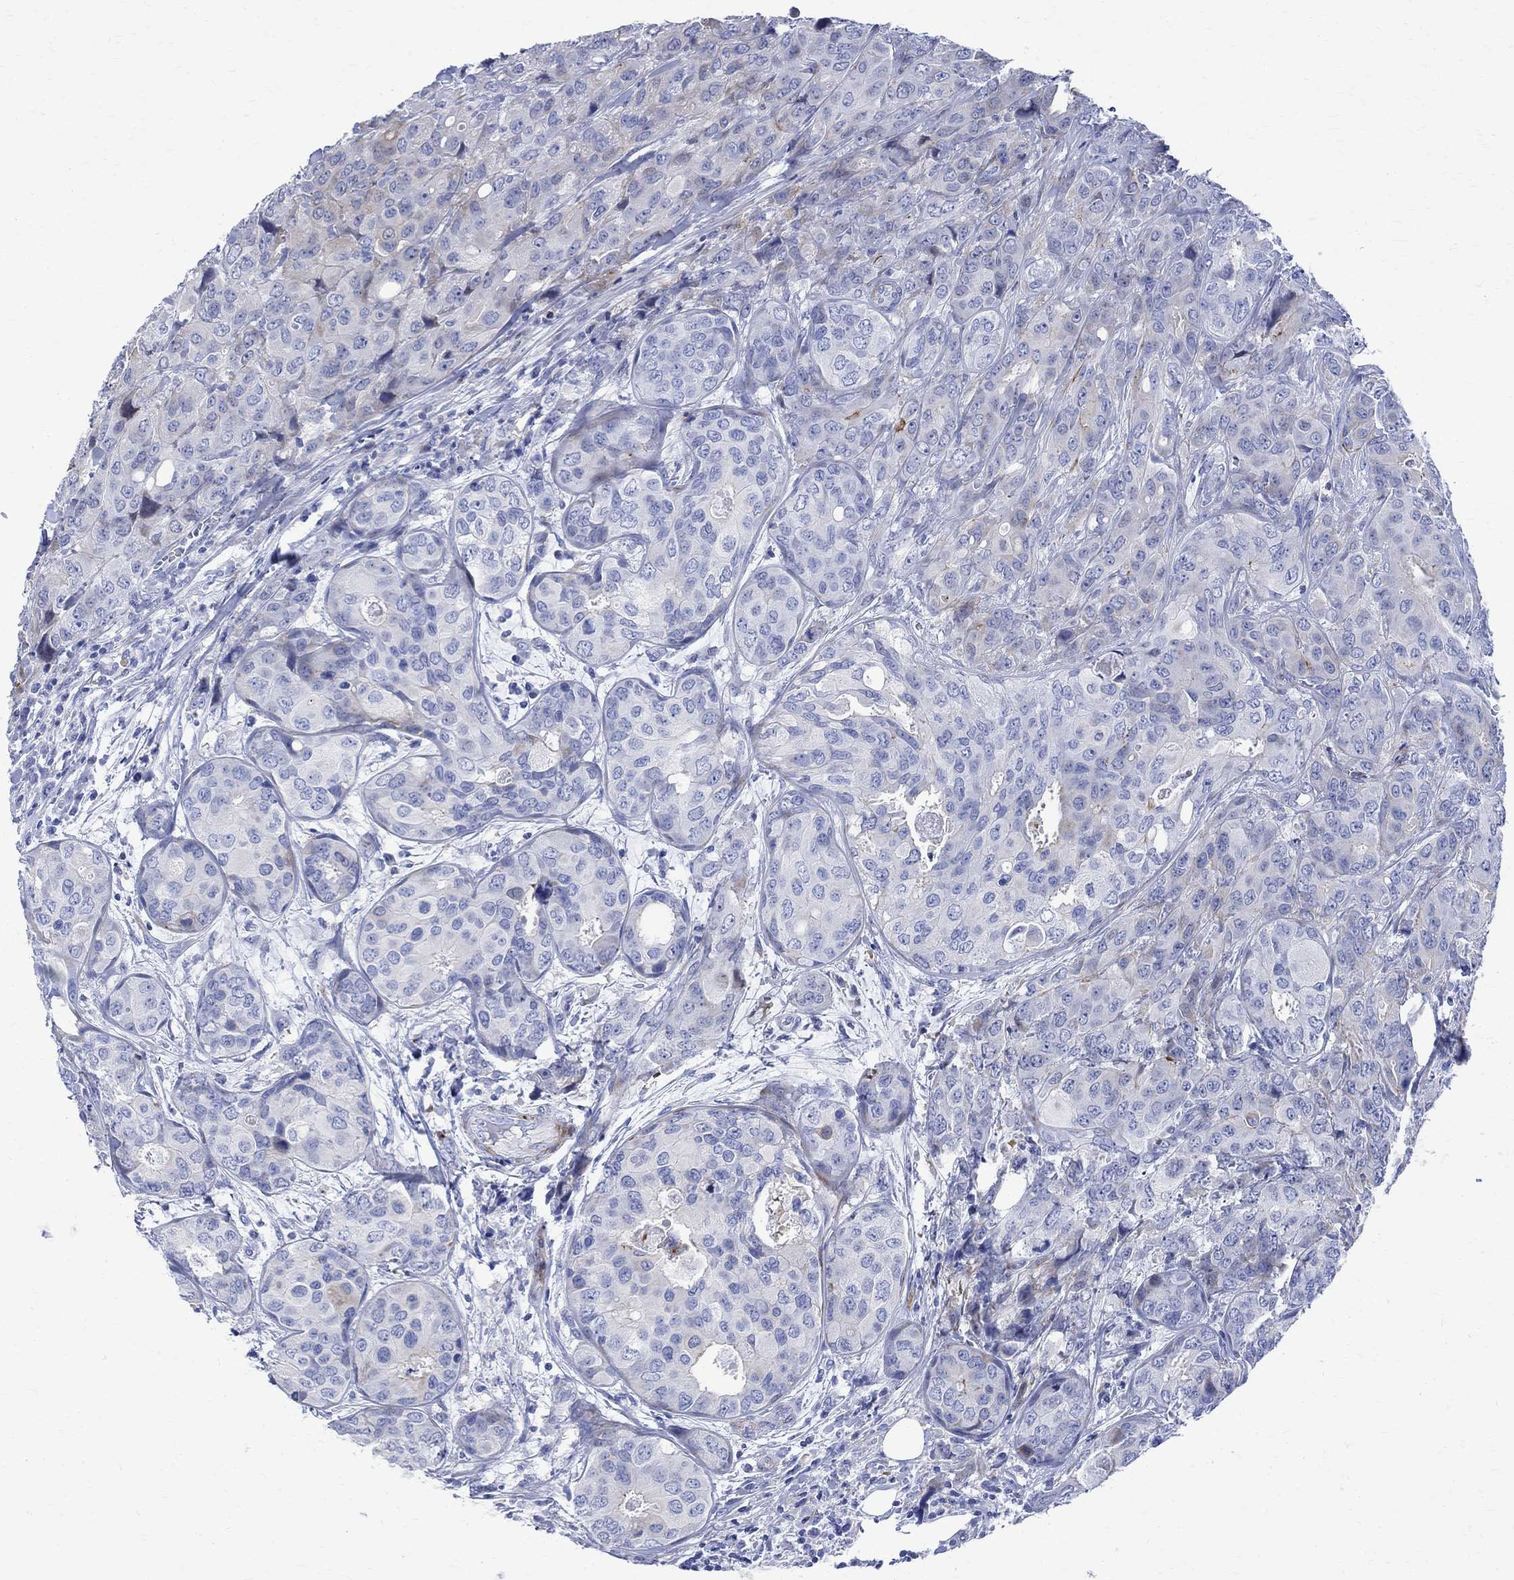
{"staining": {"intensity": "negative", "quantity": "none", "location": "none"}, "tissue": "breast cancer", "cell_type": "Tumor cells", "image_type": "cancer", "snomed": [{"axis": "morphology", "description": "Duct carcinoma"}, {"axis": "topography", "description": "Breast"}], "caption": "DAB immunohistochemical staining of human breast cancer exhibits no significant positivity in tumor cells. (DAB immunohistochemistry (IHC) visualized using brightfield microscopy, high magnification).", "gene": "PARVB", "patient": {"sex": "female", "age": 43}}